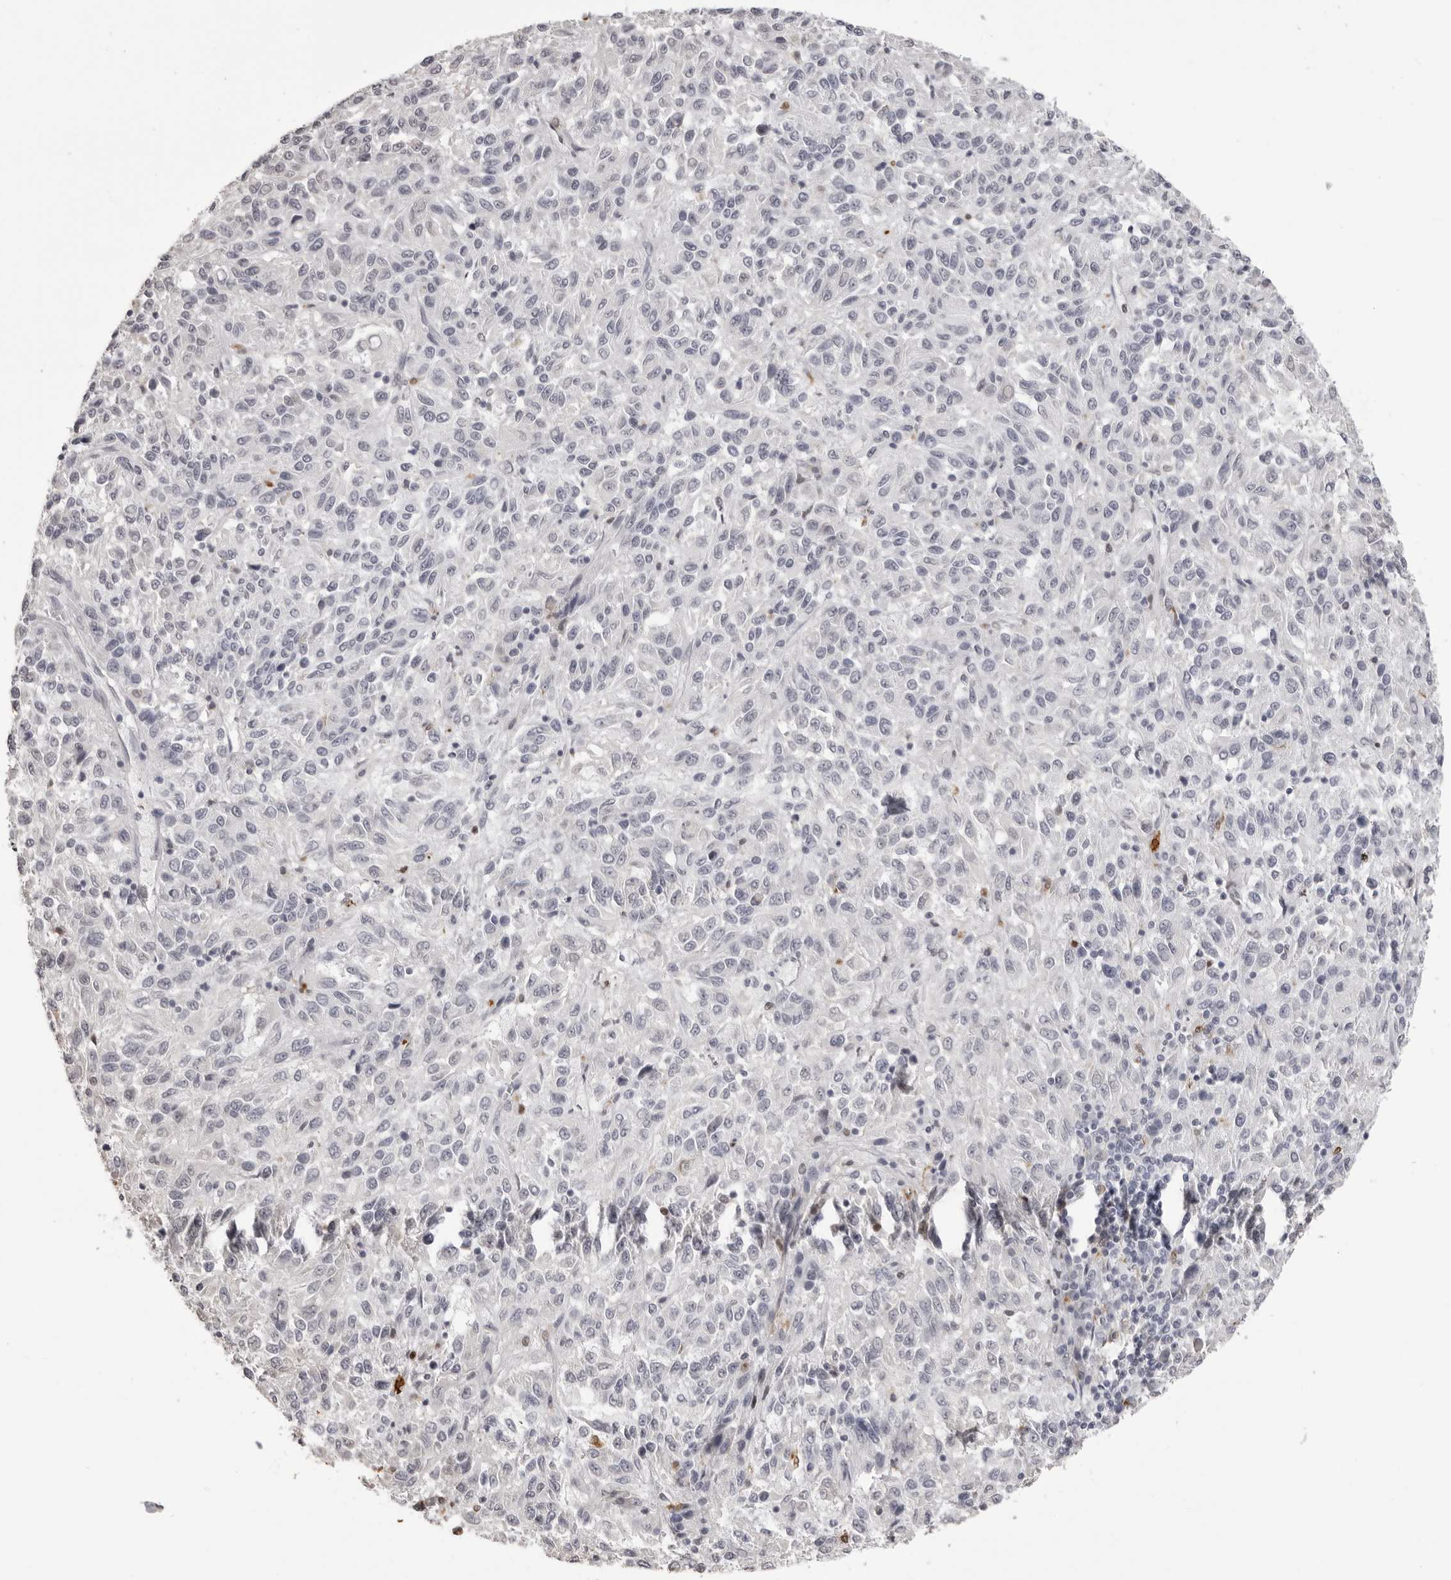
{"staining": {"intensity": "negative", "quantity": "none", "location": "none"}, "tissue": "melanoma", "cell_type": "Tumor cells", "image_type": "cancer", "snomed": [{"axis": "morphology", "description": "Malignant melanoma, Metastatic site"}, {"axis": "topography", "description": "Lung"}], "caption": "Immunohistochemistry micrograph of neoplastic tissue: human melanoma stained with DAB (3,3'-diaminobenzidine) shows no significant protein staining in tumor cells.", "gene": "IL31", "patient": {"sex": "male", "age": 64}}